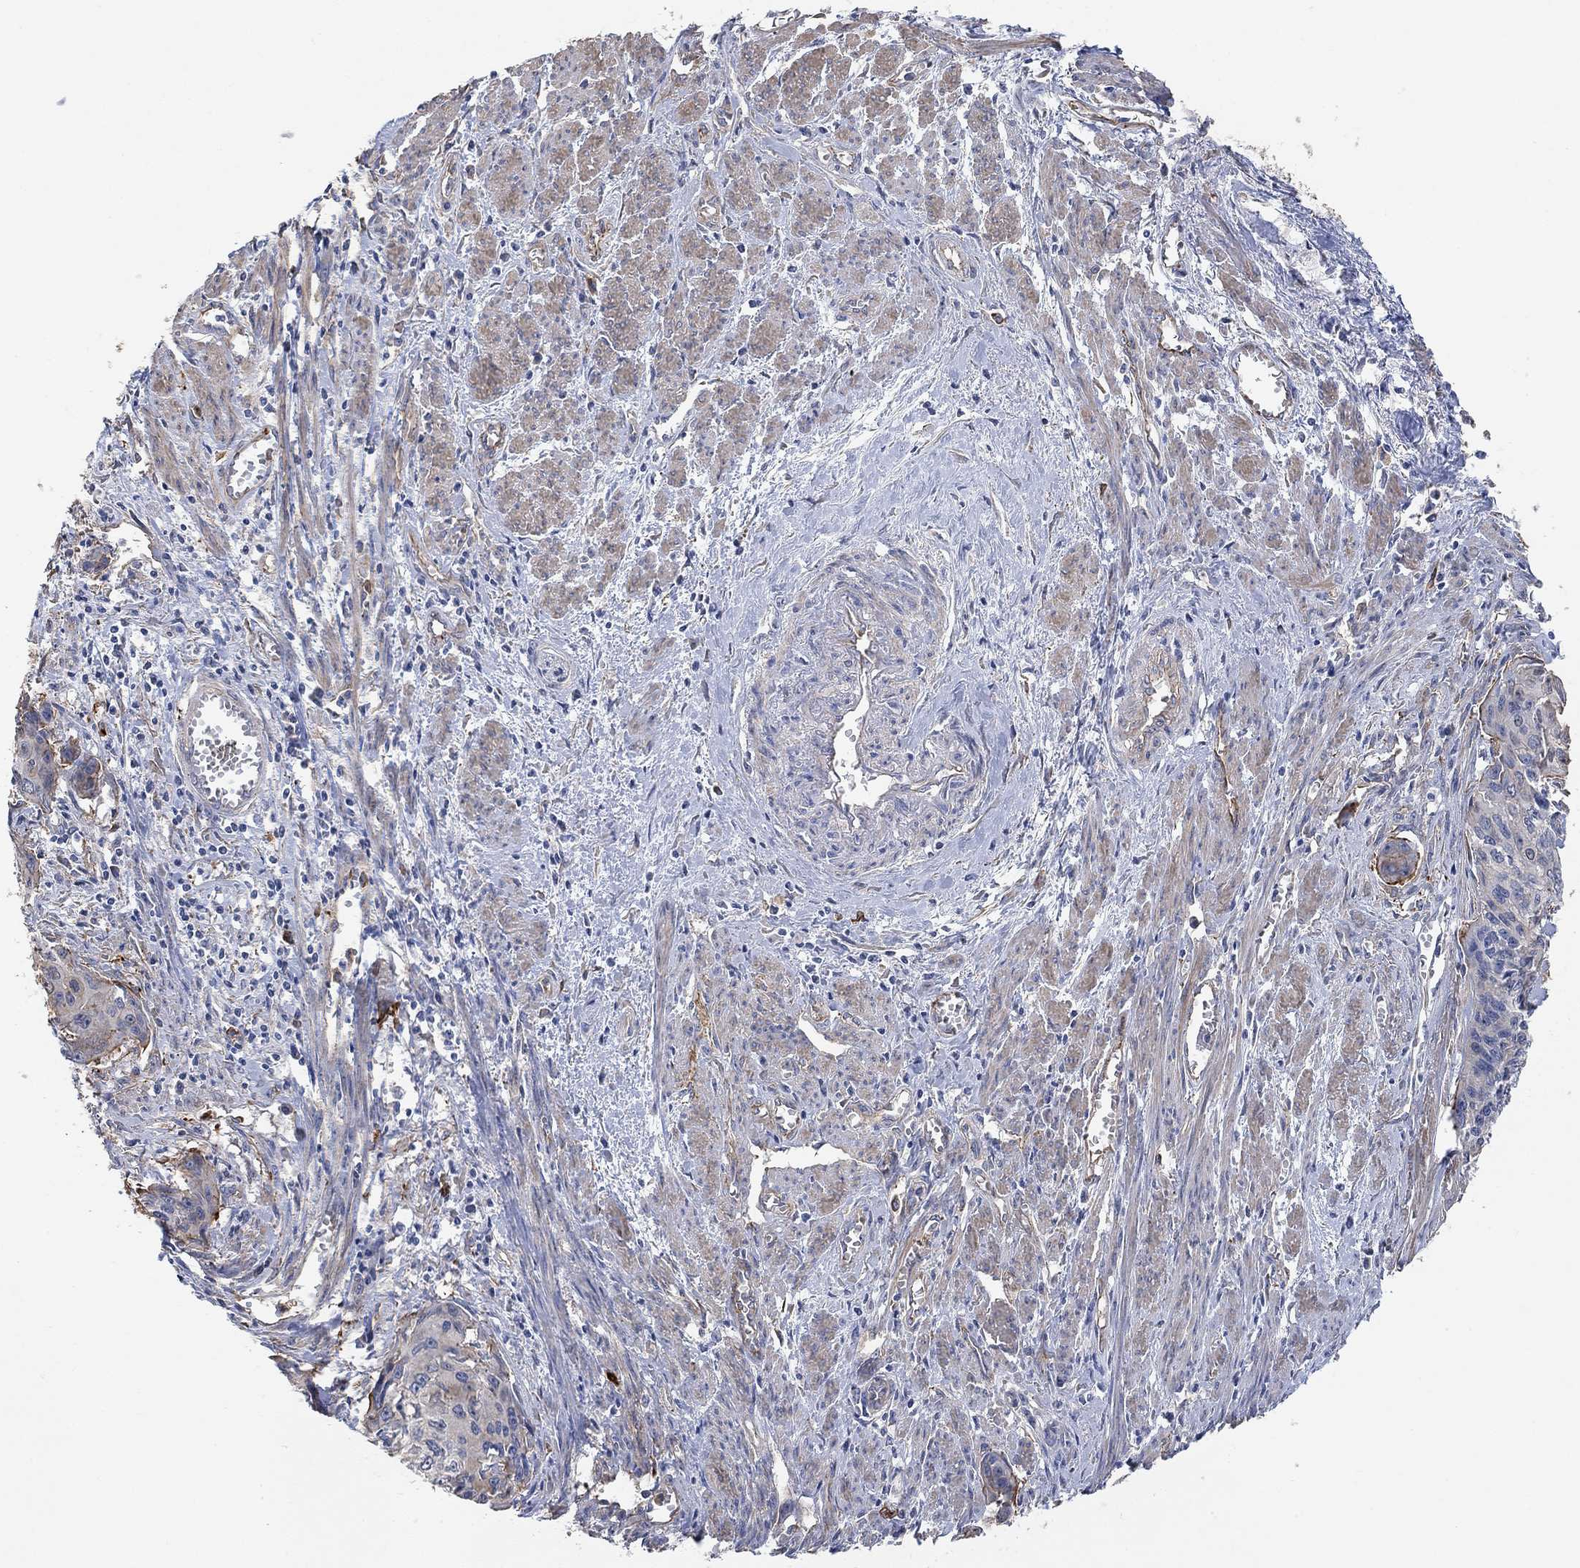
{"staining": {"intensity": "moderate", "quantity": "<25%", "location": "cytoplasmic/membranous"}, "tissue": "cervical cancer", "cell_type": "Tumor cells", "image_type": "cancer", "snomed": [{"axis": "morphology", "description": "Squamous cell carcinoma, NOS"}, {"axis": "topography", "description": "Cervix"}], "caption": "Protein expression analysis of human cervical cancer (squamous cell carcinoma) reveals moderate cytoplasmic/membranous expression in approximately <25% of tumor cells. (DAB (3,3'-diaminobenzidine) = brown stain, brightfield microscopy at high magnification).", "gene": "SYT16", "patient": {"sex": "female", "age": 58}}